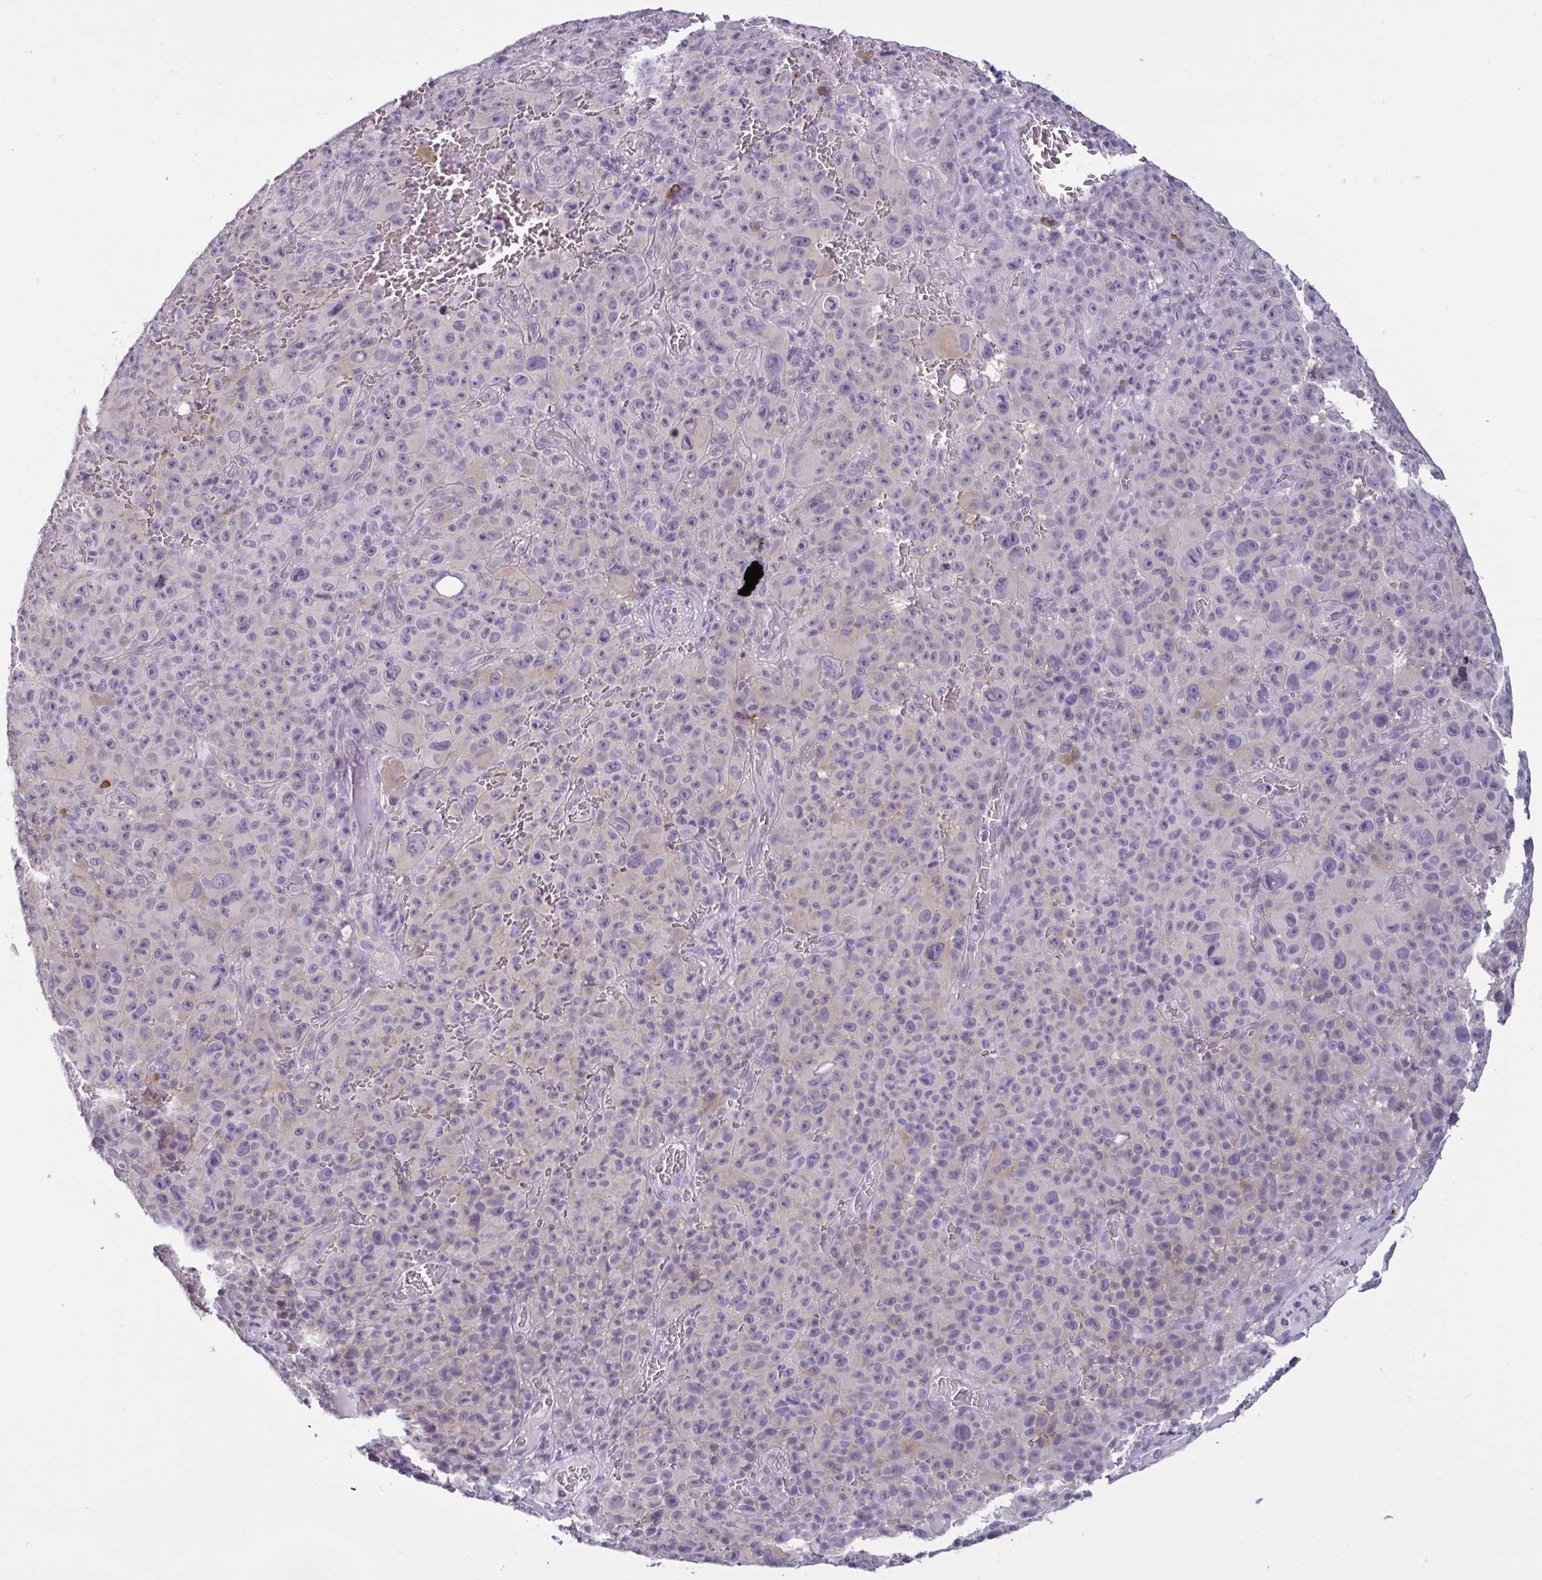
{"staining": {"intensity": "negative", "quantity": "none", "location": "none"}, "tissue": "melanoma", "cell_type": "Tumor cells", "image_type": "cancer", "snomed": [{"axis": "morphology", "description": "Malignant melanoma, NOS"}, {"axis": "topography", "description": "Skin"}], "caption": "Immunohistochemistry (IHC) histopathology image of neoplastic tissue: human melanoma stained with DAB exhibits no significant protein positivity in tumor cells.", "gene": "TBC1D4", "patient": {"sex": "female", "age": 82}}